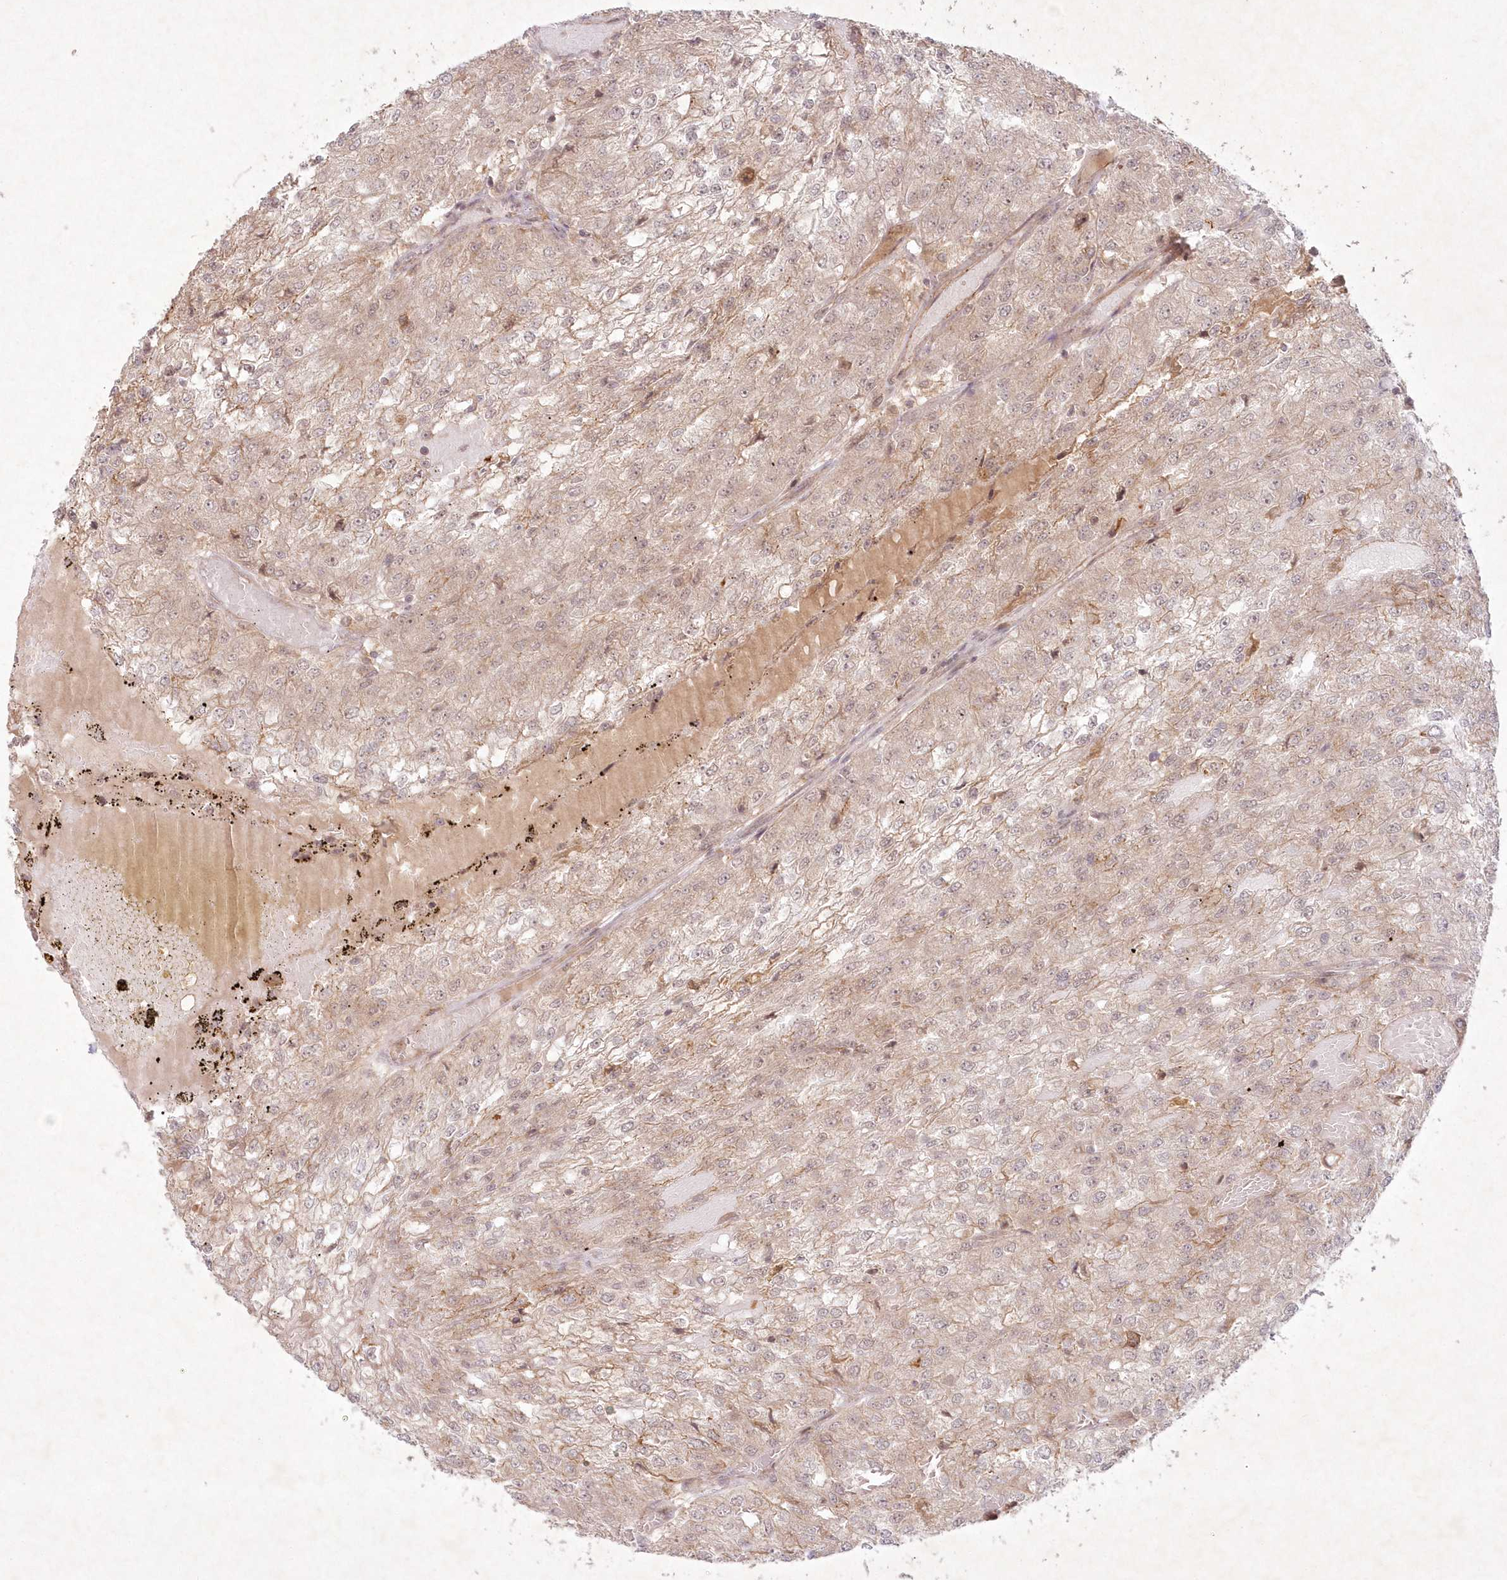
{"staining": {"intensity": "weak", "quantity": "25%-75%", "location": "cytoplasmic/membranous,nuclear"}, "tissue": "renal cancer", "cell_type": "Tumor cells", "image_type": "cancer", "snomed": [{"axis": "morphology", "description": "Adenocarcinoma, NOS"}, {"axis": "topography", "description": "Kidney"}], "caption": "This is an image of immunohistochemistry (IHC) staining of adenocarcinoma (renal), which shows weak positivity in the cytoplasmic/membranous and nuclear of tumor cells.", "gene": "TOGARAM2", "patient": {"sex": "female", "age": 54}}